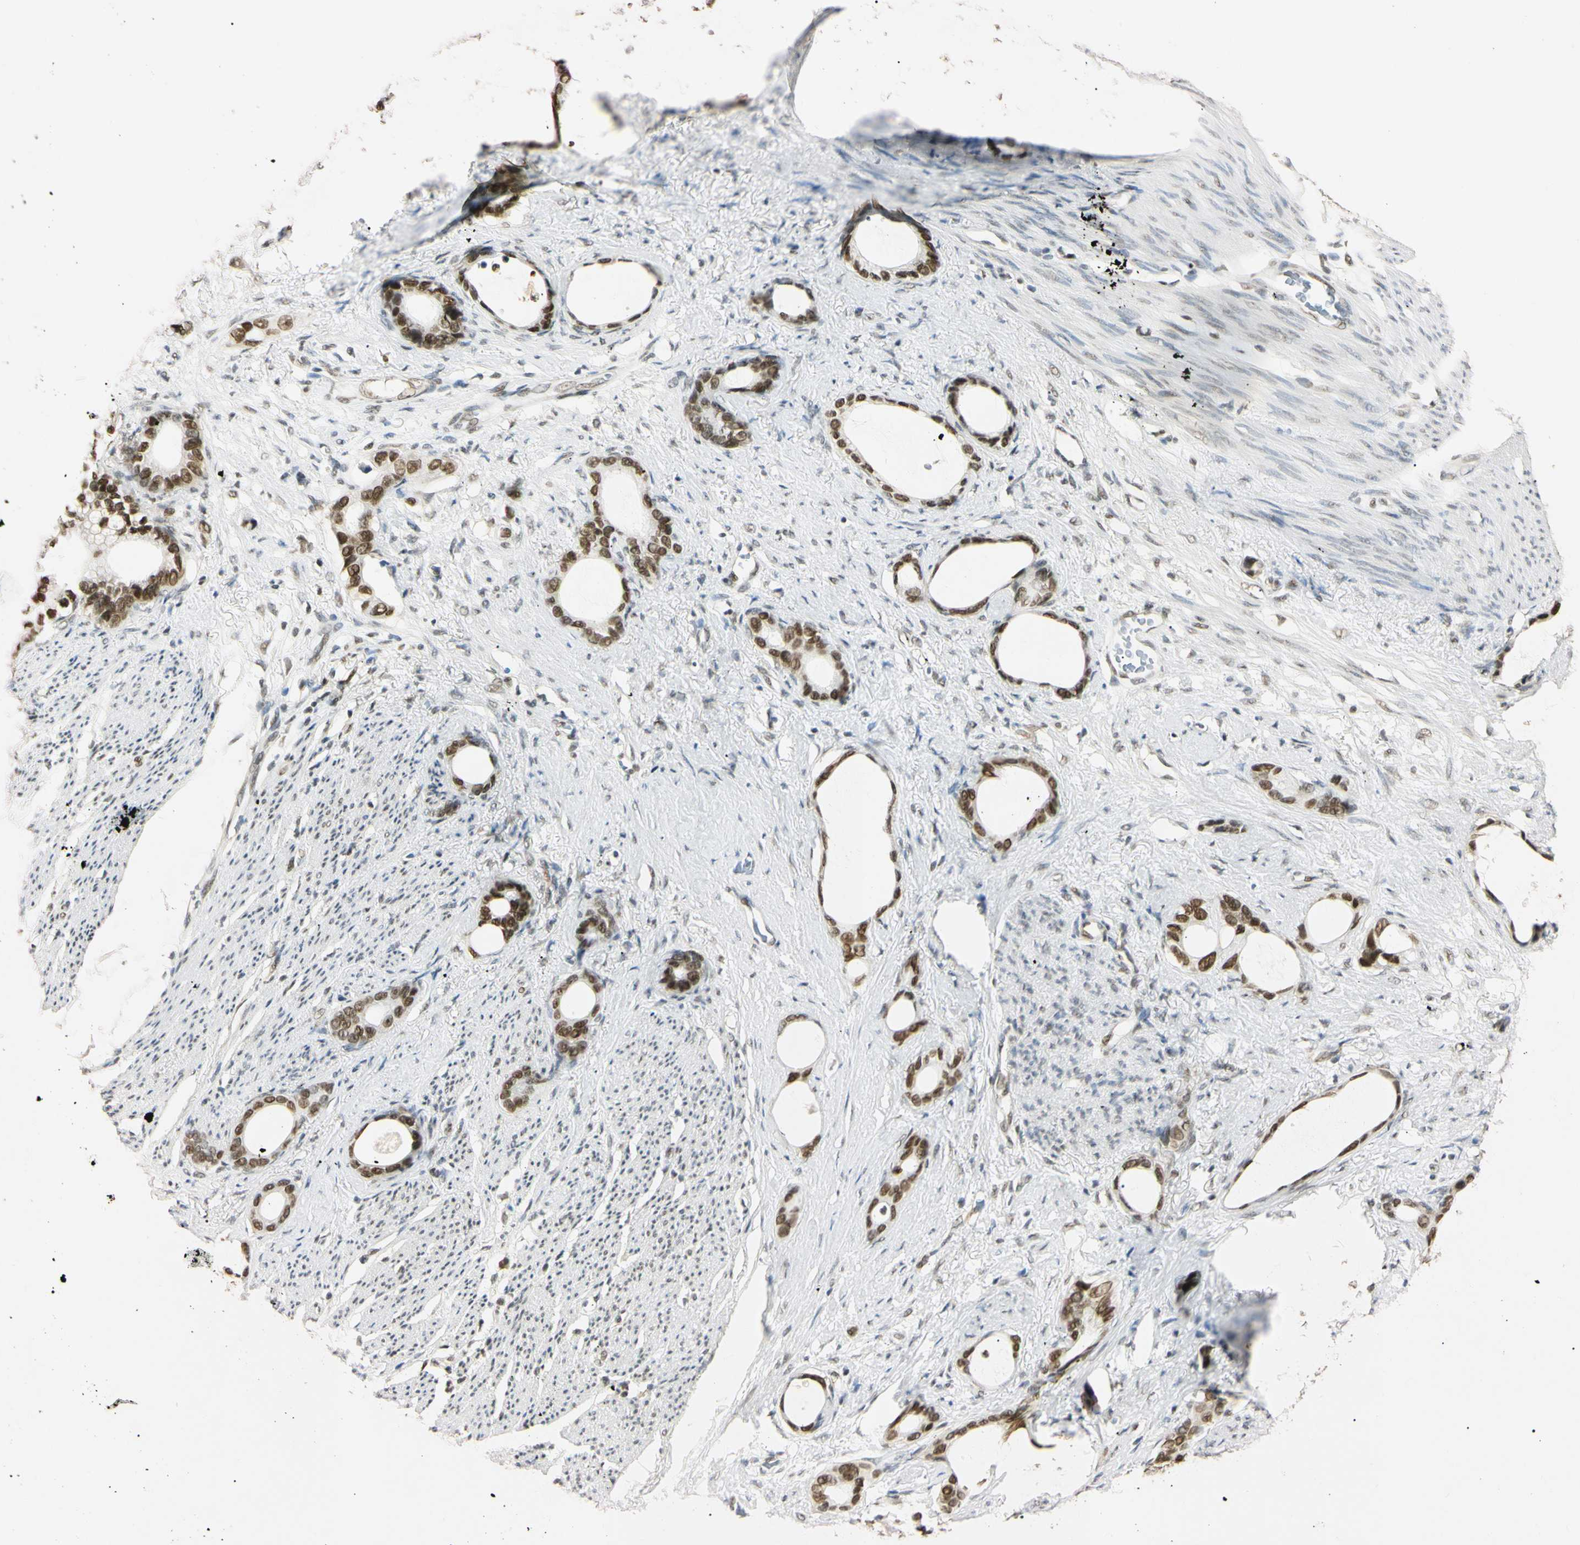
{"staining": {"intensity": "strong", "quantity": ">75%", "location": "nuclear"}, "tissue": "stomach cancer", "cell_type": "Tumor cells", "image_type": "cancer", "snomed": [{"axis": "morphology", "description": "Adenocarcinoma, NOS"}, {"axis": "topography", "description": "Stomach"}], "caption": "This is a histology image of IHC staining of stomach adenocarcinoma, which shows strong staining in the nuclear of tumor cells.", "gene": "SMARCA5", "patient": {"sex": "female", "age": 75}}